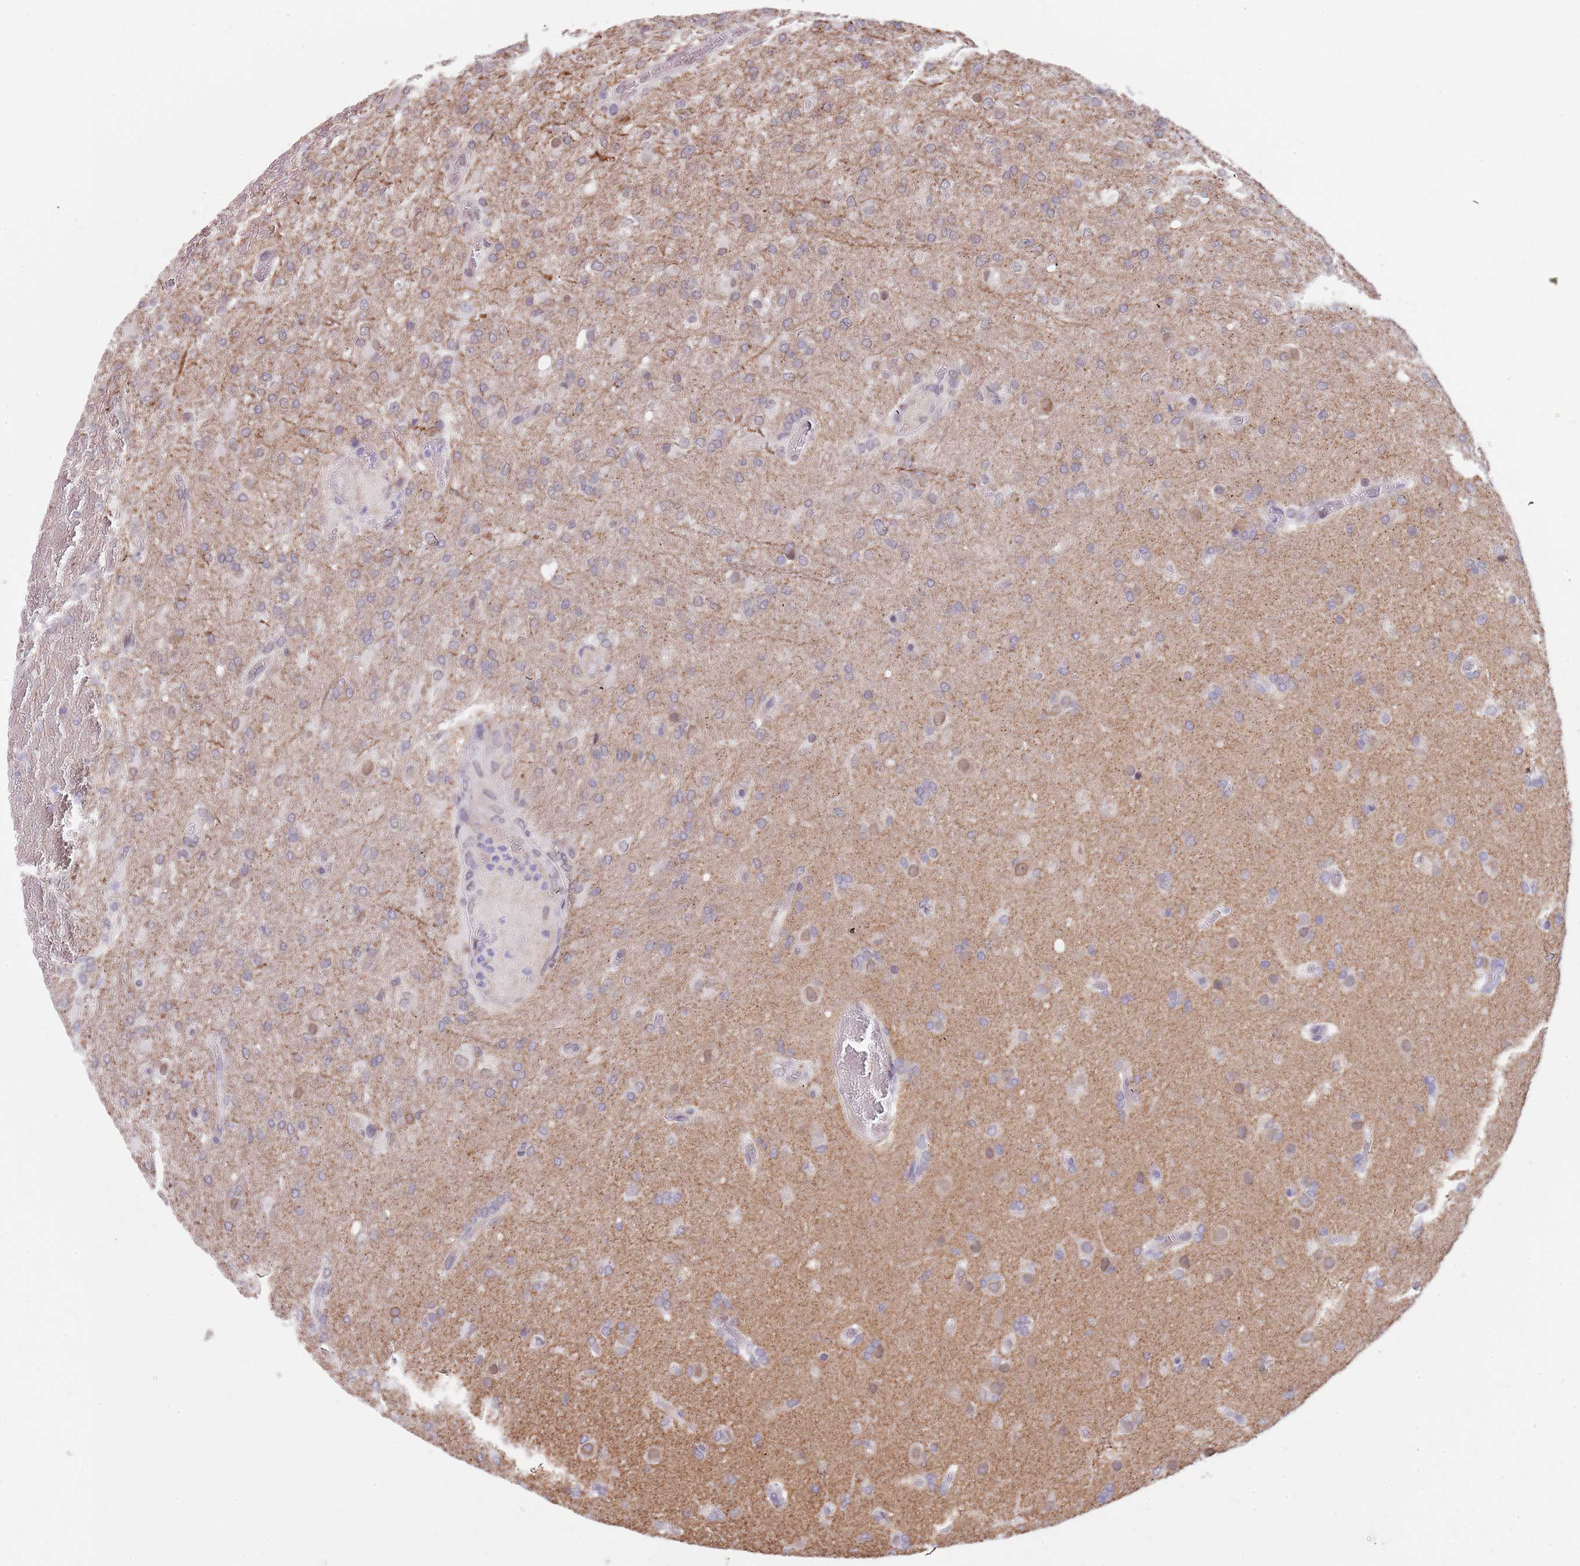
{"staining": {"intensity": "negative", "quantity": "none", "location": "none"}, "tissue": "glioma", "cell_type": "Tumor cells", "image_type": "cancer", "snomed": [{"axis": "morphology", "description": "Glioma, malignant, High grade"}, {"axis": "topography", "description": "Brain"}], "caption": "High power microscopy photomicrograph of an IHC histopathology image of high-grade glioma (malignant), revealing no significant expression in tumor cells. The staining was performed using DAB to visualize the protein expression in brown, while the nuclei were stained in blue with hematoxylin (Magnification: 20x).", "gene": "KLHDC2", "patient": {"sex": "female", "age": 74}}